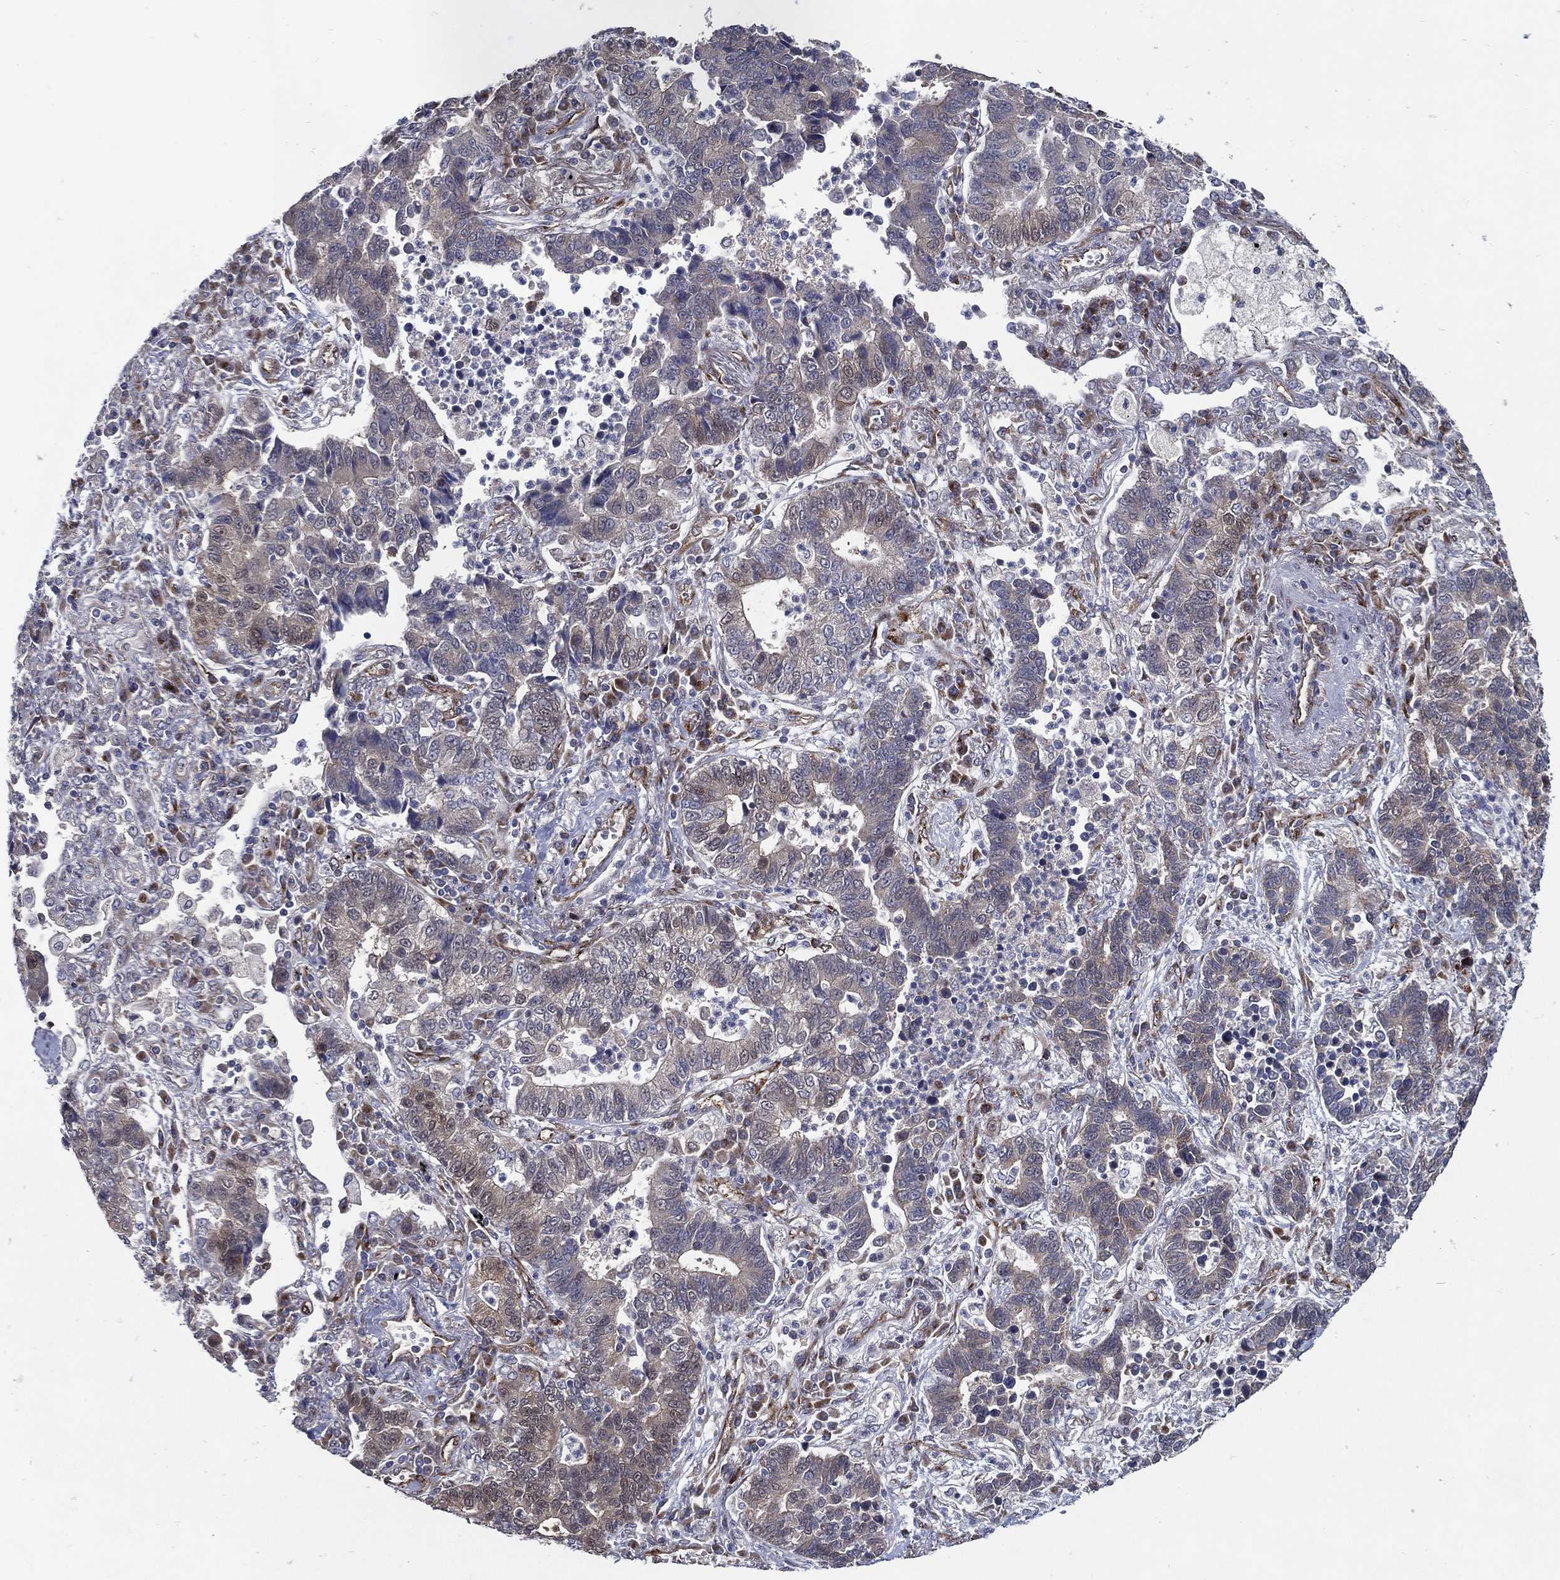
{"staining": {"intensity": "negative", "quantity": "none", "location": "none"}, "tissue": "lung cancer", "cell_type": "Tumor cells", "image_type": "cancer", "snomed": [{"axis": "morphology", "description": "Adenocarcinoma, NOS"}, {"axis": "topography", "description": "Lung"}], "caption": "IHC of human lung cancer (adenocarcinoma) exhibits no positivity in tumor cells.", "gene": "ARHGAP11A", "patient": {"sex": "female", "age": 57}}